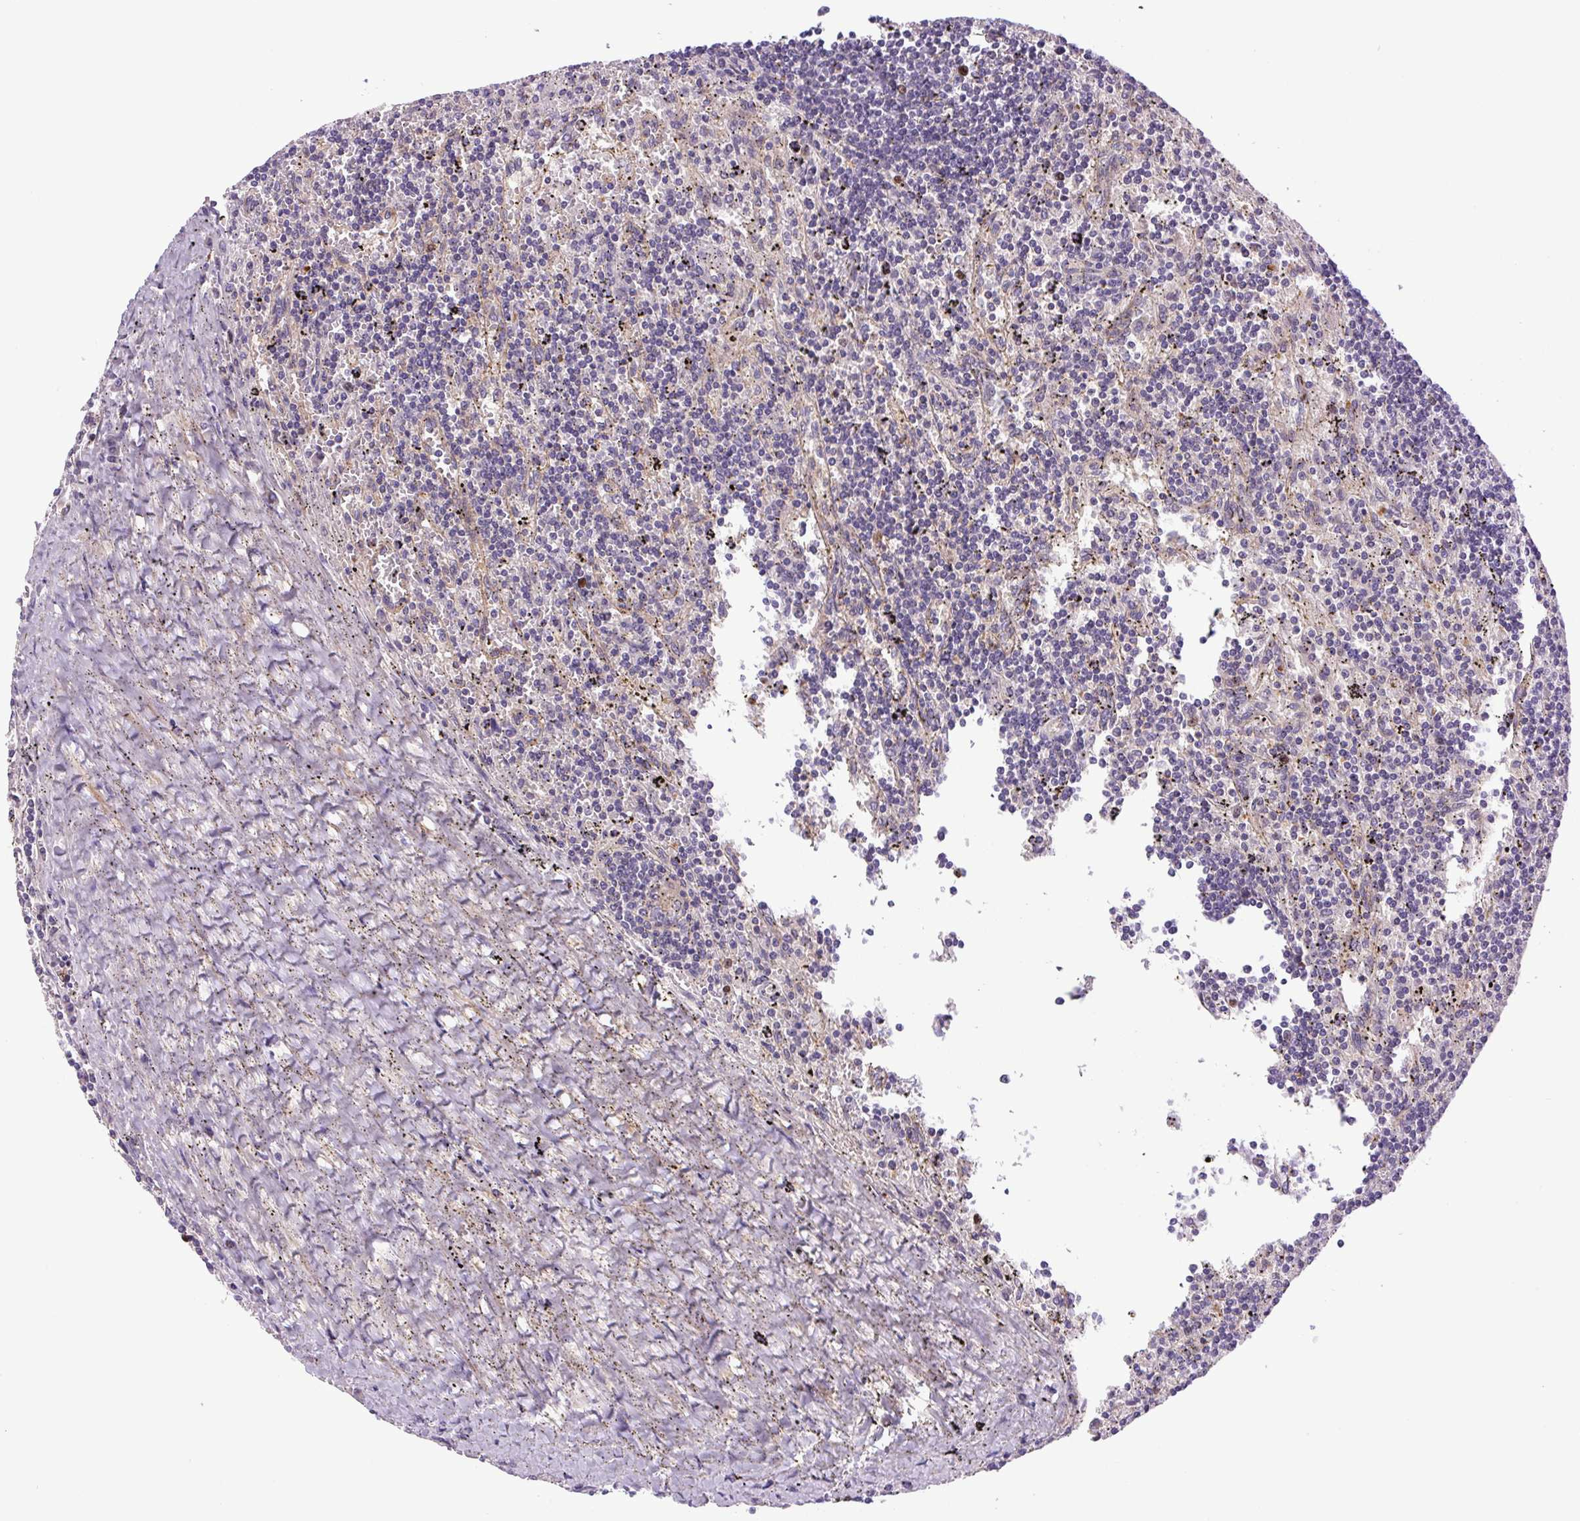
{"staining": {"intensity": "negative", "quantity": "none", "location": "none"}, "tissue": "lymphoma", "cell_type": "Tumor cells", "image_type": "cancer", "snomed": [{"axis": "morphology", "description": "Malignant lymphoma, non-Hodgkin's type, Low grade"}, {"axis": "topography", "description": "Spleen"}], "caption": "IHC image of human lymphoma stained for a protein (brown), which exhibits no expression in tumor cells.", "gene": "KIFC1", "patient": {"sex": "male", "age": 76}}